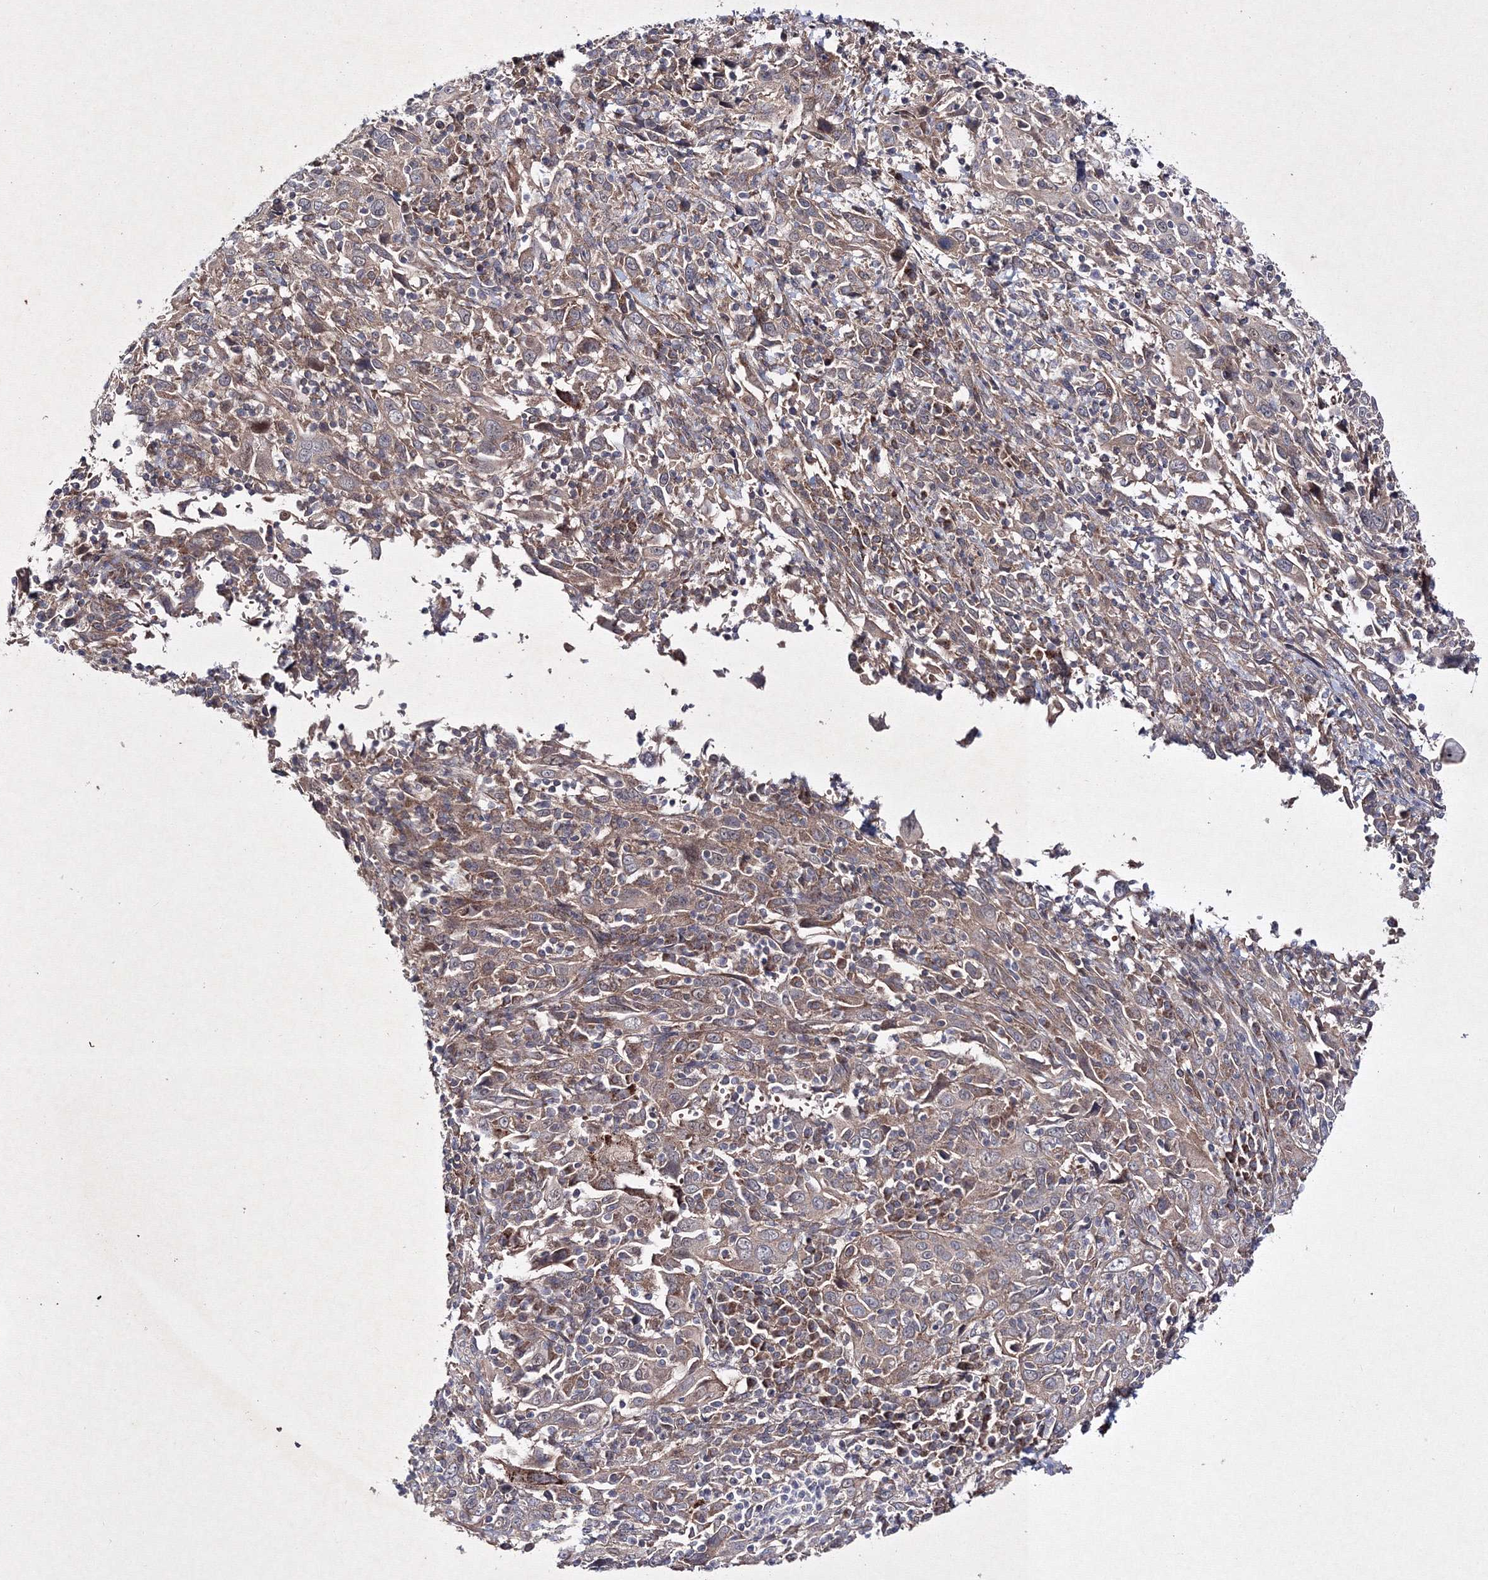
{"staining": {"intensity": "weak", "quantity": ">75%", "location": "cytoplasmic/membranous"}, "tissue": "cervical cancer", "cell_type": "Tumor cells", "image_type": "cancer", "snomed": [{"axis": "morphology", "description": "Squamous cell carcinoma, NOS"}, {"axis": "topography", "description": "Cervix"}], "caption": "Immunohistochemical staining of cervical cancer exhibits weak cytoplasmic/membranous protein expression in approximately >75% of tumor cells. (DAB IHC, brown staining for protein, blue staining for nuclei).", "gene": "GFM1", "patient": {"sex": "female", "age": 46}}